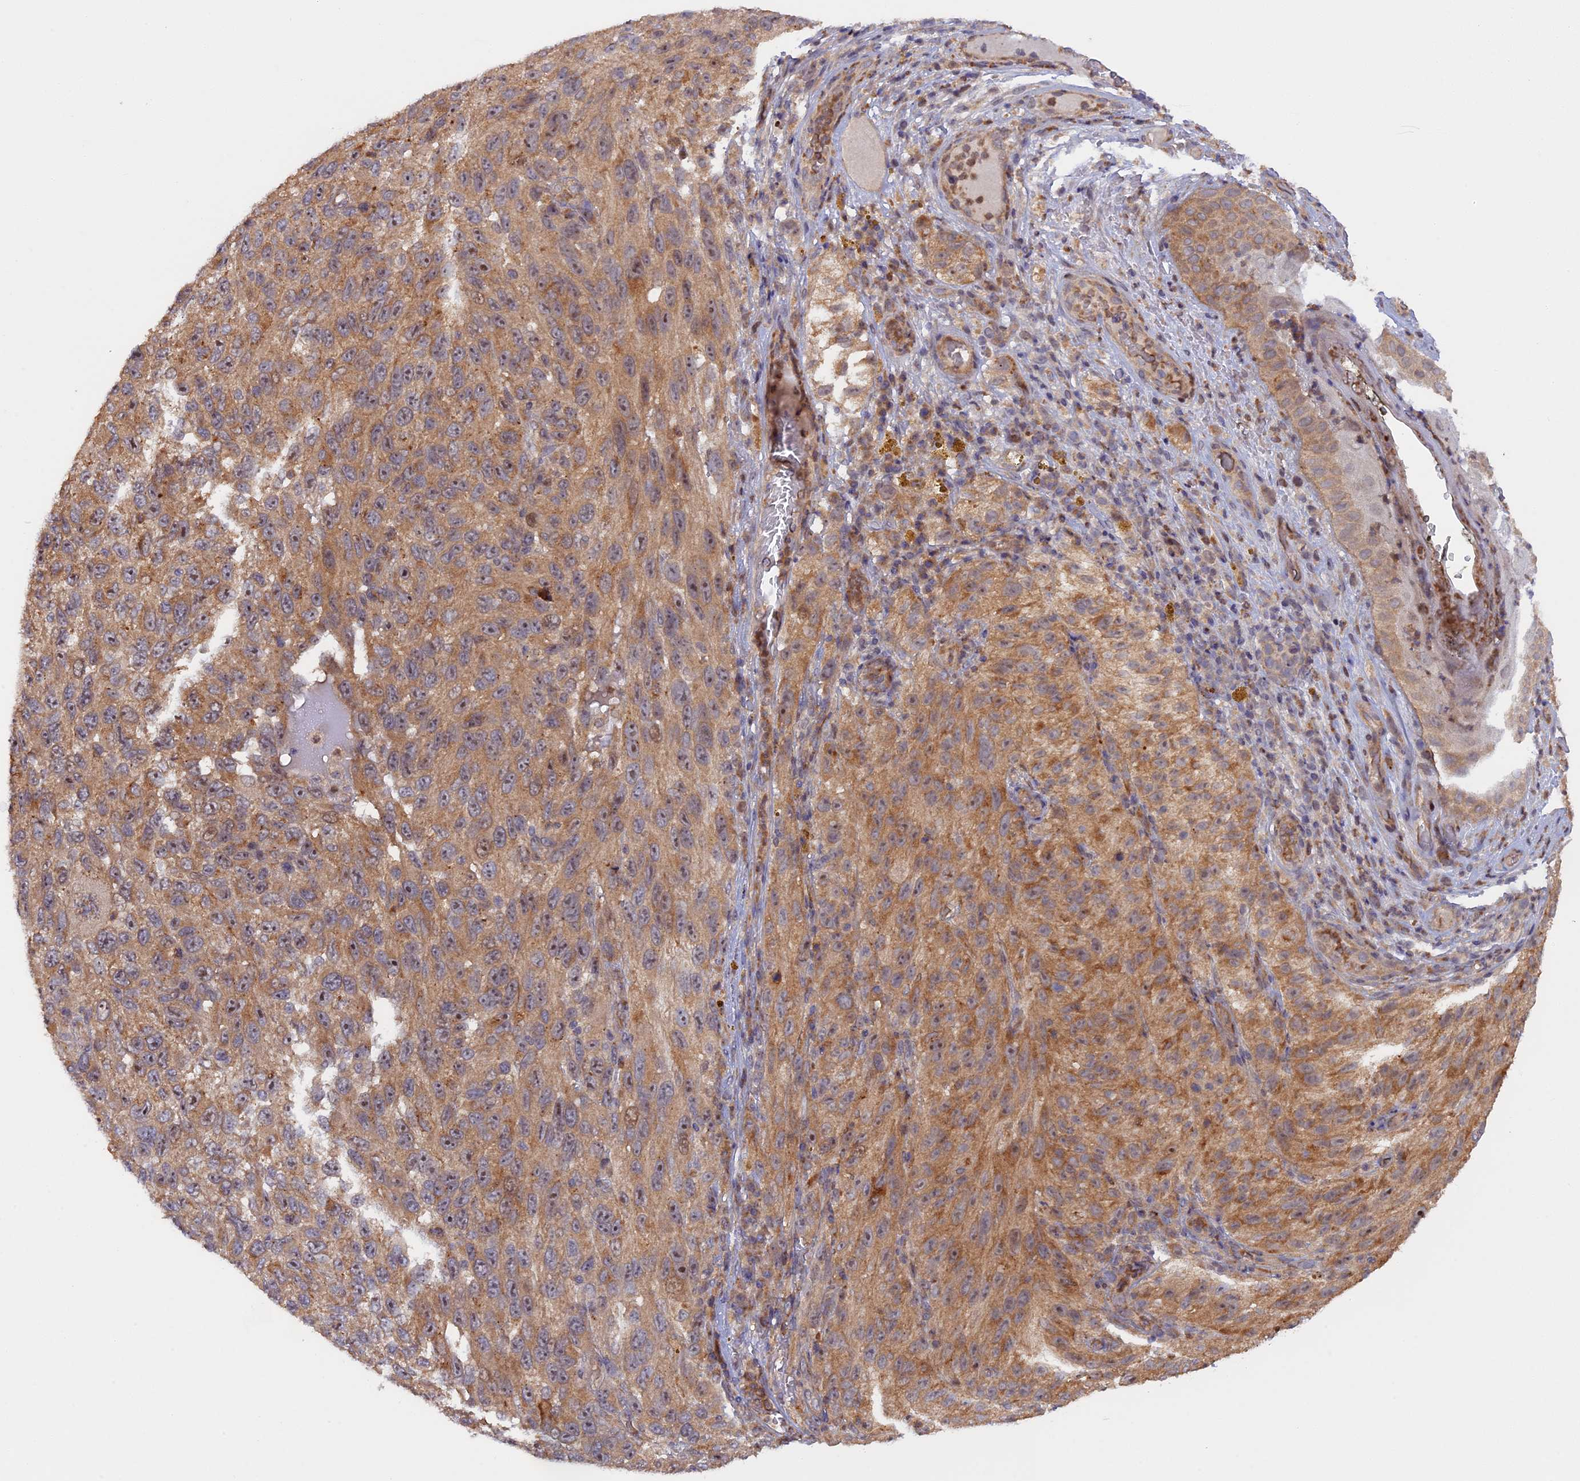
{"staining": {"intensity": "moderate", "quantity": ">75%", "location": "cytoplasmic/membranous,nuclear"}, "tissue": "melanoma", "cell_type": "Tumor cells", "image_type": "cancer", "snomed": [{"axis": "morphology", "description": "Malignant melanoma, NOS"}, {"axis": "topography", "description": "Skin"}], "caption": "Immunohistochemical staining of malignant melanoma exhibits medium levels of moderate cytoplasmic/membranous and nuclear expression in about >75% of tumor cells.", "gene": "FERMT1", "patient": {"sex": "female", "age": 96}}